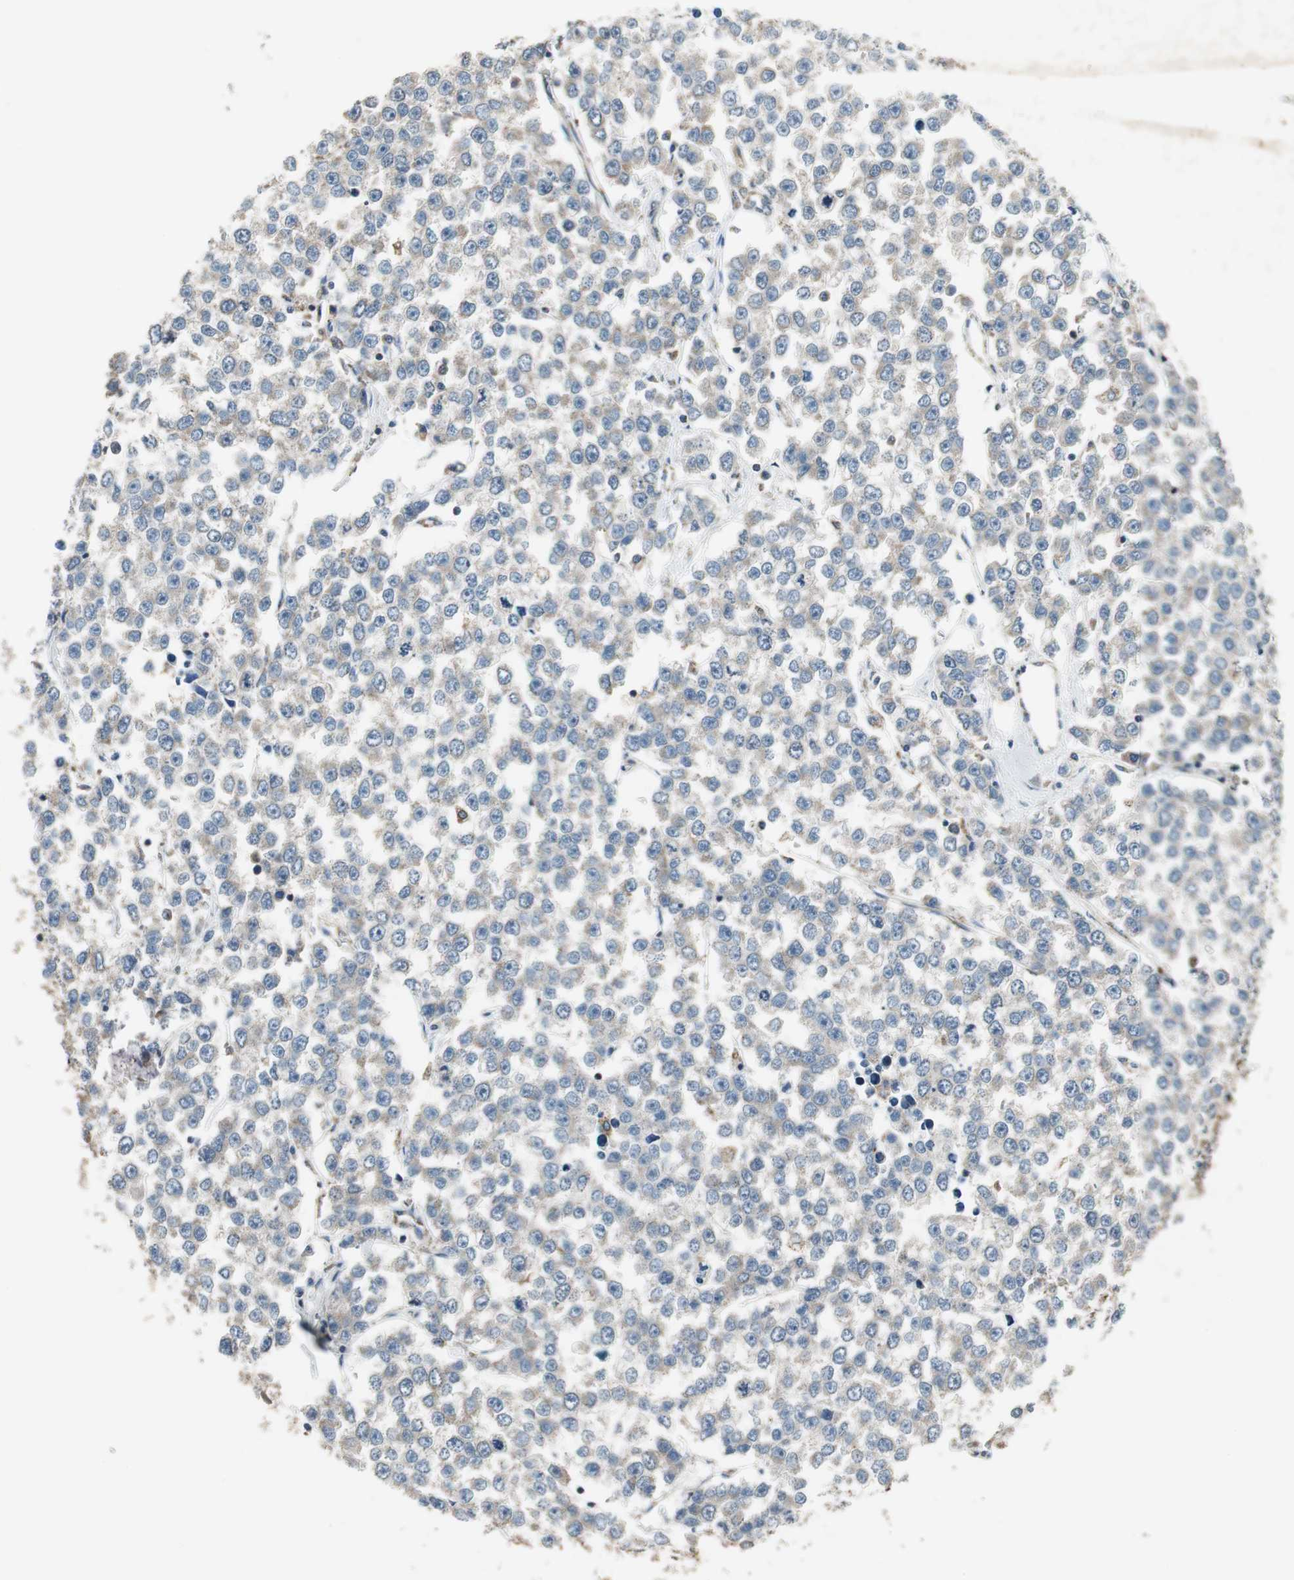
{"staining": {"intensity": "moderate", "quantity": ">75%", "location": "cytoplasmic/membranous,nuclear"}, "tissue": "testis cancer", "cell_type": "Tumor cells", "image_type": "cancer", "snomed": [{"axis": "morphology", "description": "Seminoma, NOS"}, {"axis": "morphology", "description": "Carcinoma, Embryonal, NOS"}, {"axis": "topography", "description": "Testis"}], "caption": "A medium amount of moderate cytoplasmic/membranous and nuclear expression is identified in about >75% of tumor cells in testis cancer (seminoma) tissue. The protein is shown in brown color, while the nuclei are stained blue.", "gene": "PI4KB", "patient": {"sex": "male", "age": 52}}